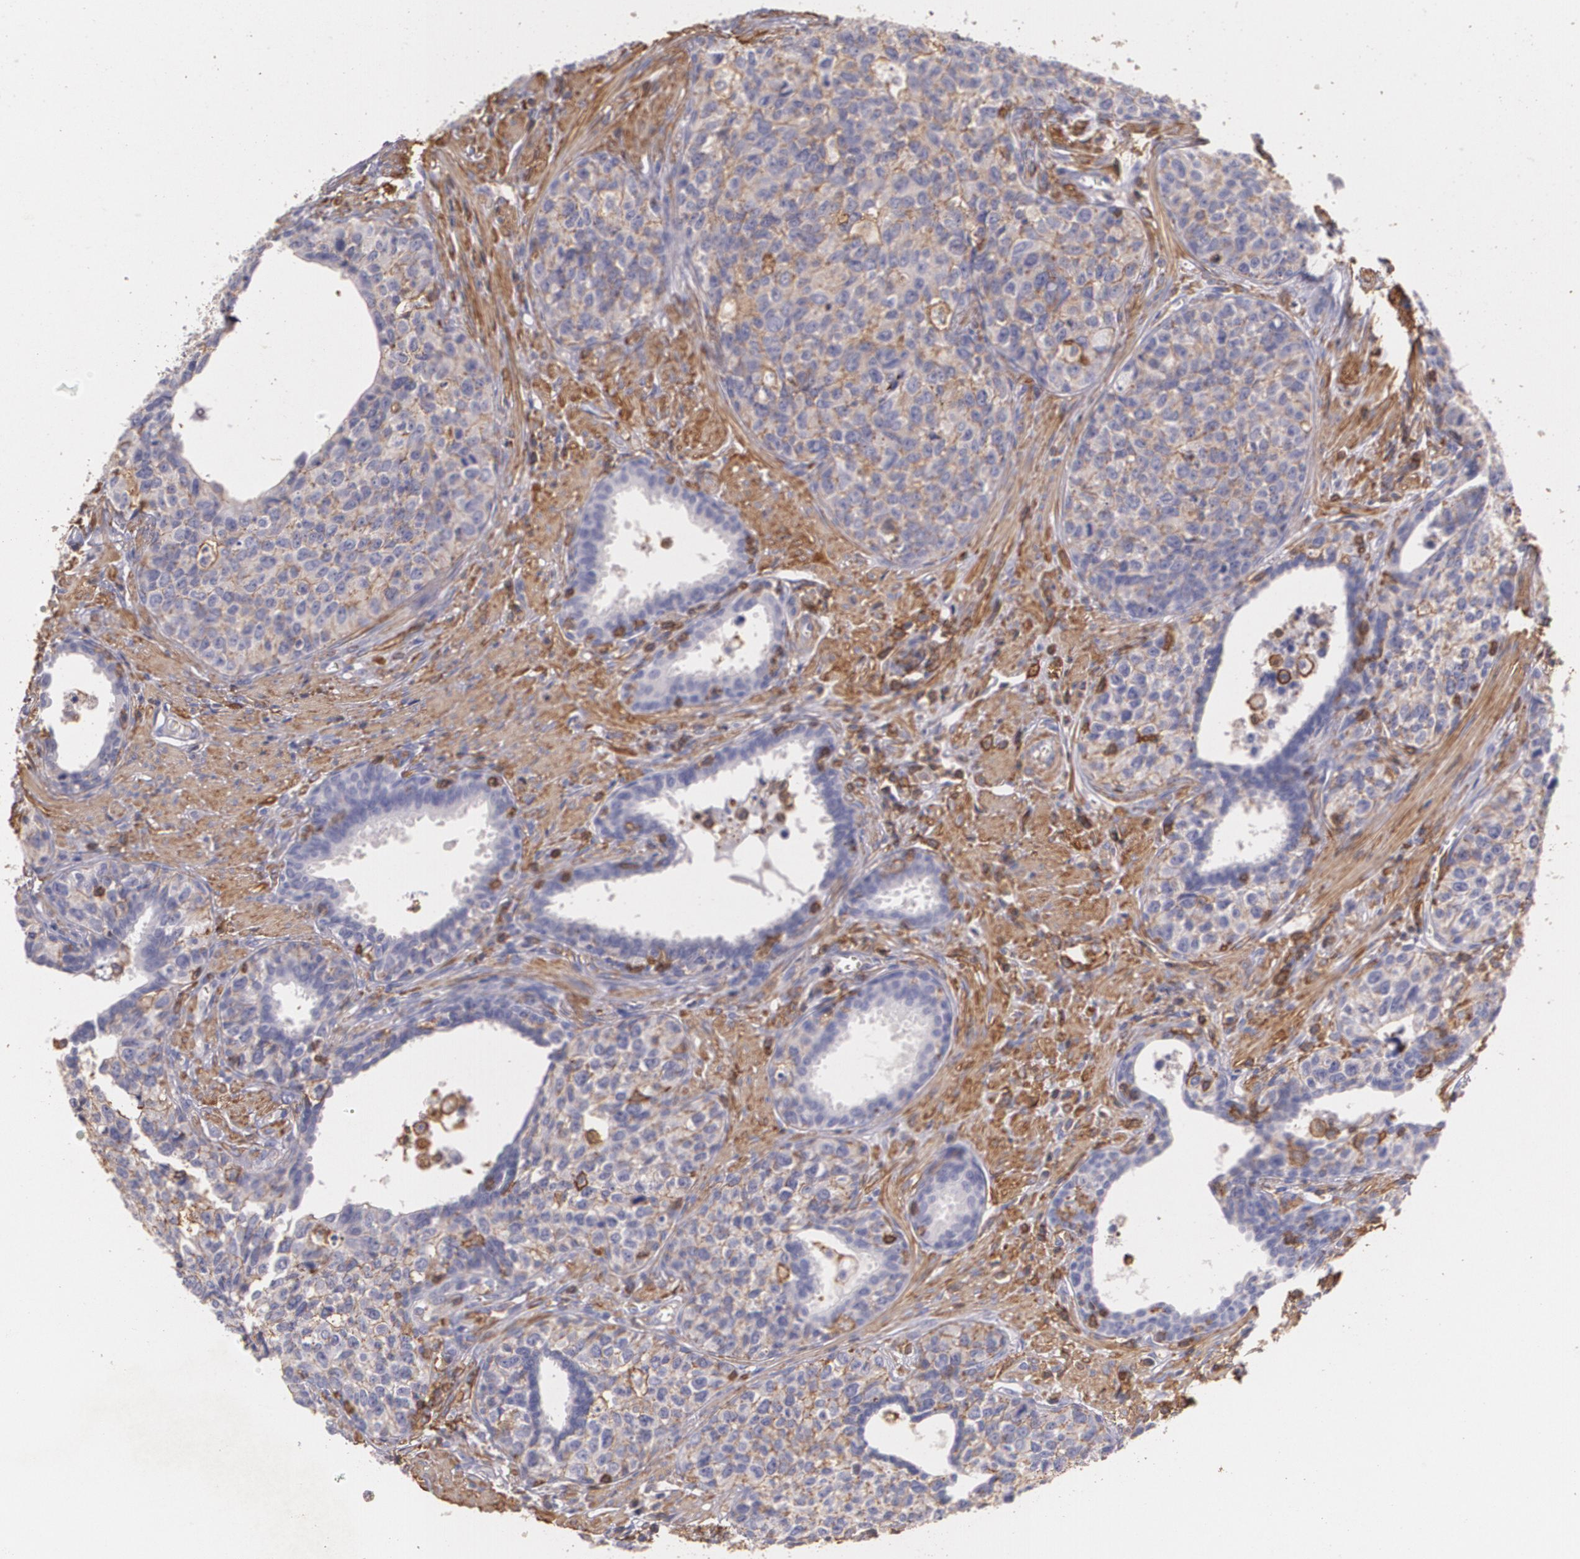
{"staining": {"intensity": "weak", "quantity": "25%-75%", "location": "cytoplasmic/membranous"}, "tissue": "urothelial cancer", "cell_type": "Tumor cells", "image_type": "cancer", "snomed": [{"axis": "morphology", "description": "Urothelial carcinoma, High grade"}, {"axis": "topography", "description": "Urinary bladder"}], "caption": "There is low levels of weak cytoplasmic/membranous positivity in tumor cells of urothelial carcinoma (high-grade), as demonstrated by immunohistochemical staining (brown color).", "gene": "TGFBR1", "patient": {"sex": "male", "age": 81}}